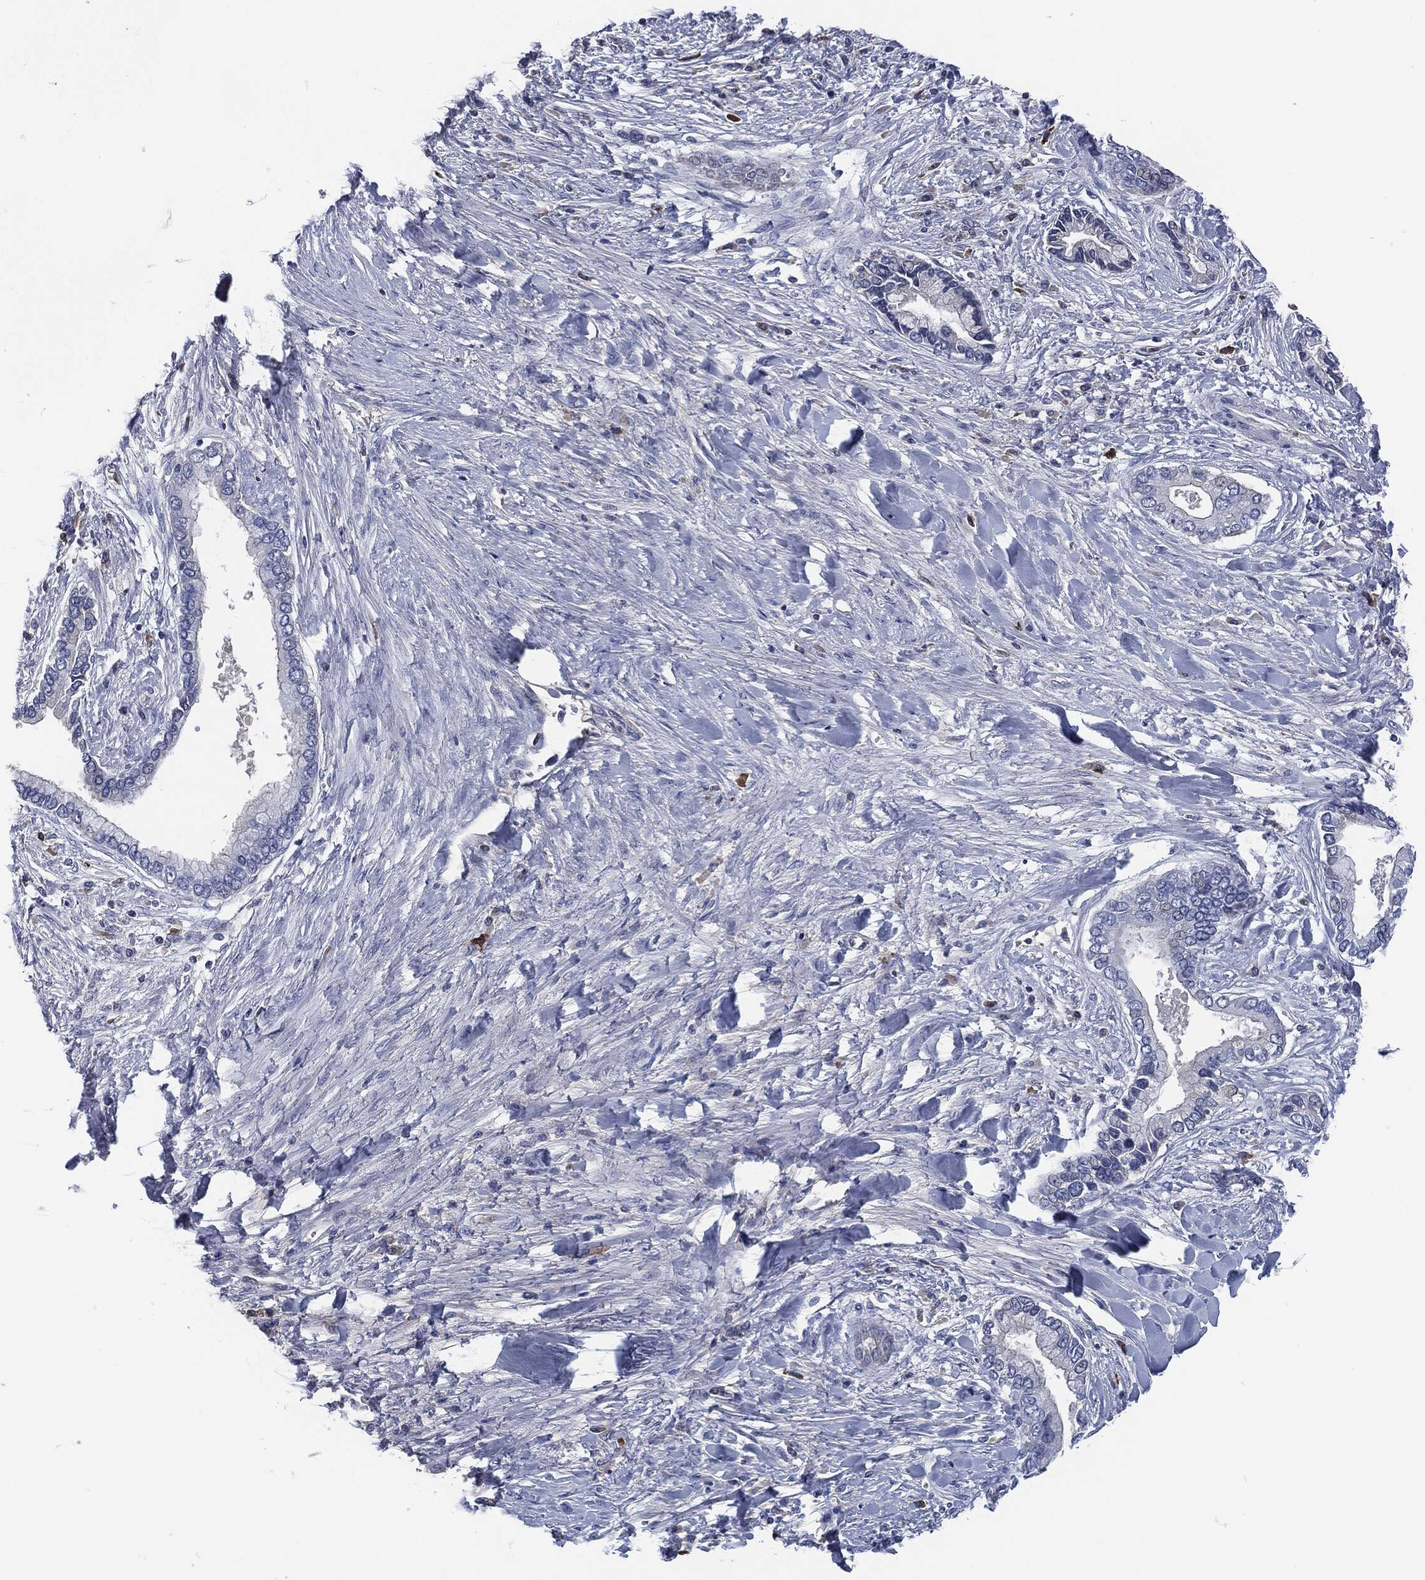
{"staining": {"intensity": "negative", "quantity": "none", "location": "none"}, "tissue": "liver cancer", "cell_type": "Tumor cells", "image_type": "cancer", "snomed": [{"axis": "morphology", "description": "Cholangiocarcinoma"}, {"axis": "topography", "description": "Liver"}], "caption": "Photomicrograph shows no significant protein staining in tumor cells of cholangiocarcinoma (liver).", "gene": "CD27", "patient": {"sex": "male", "age": 50}}